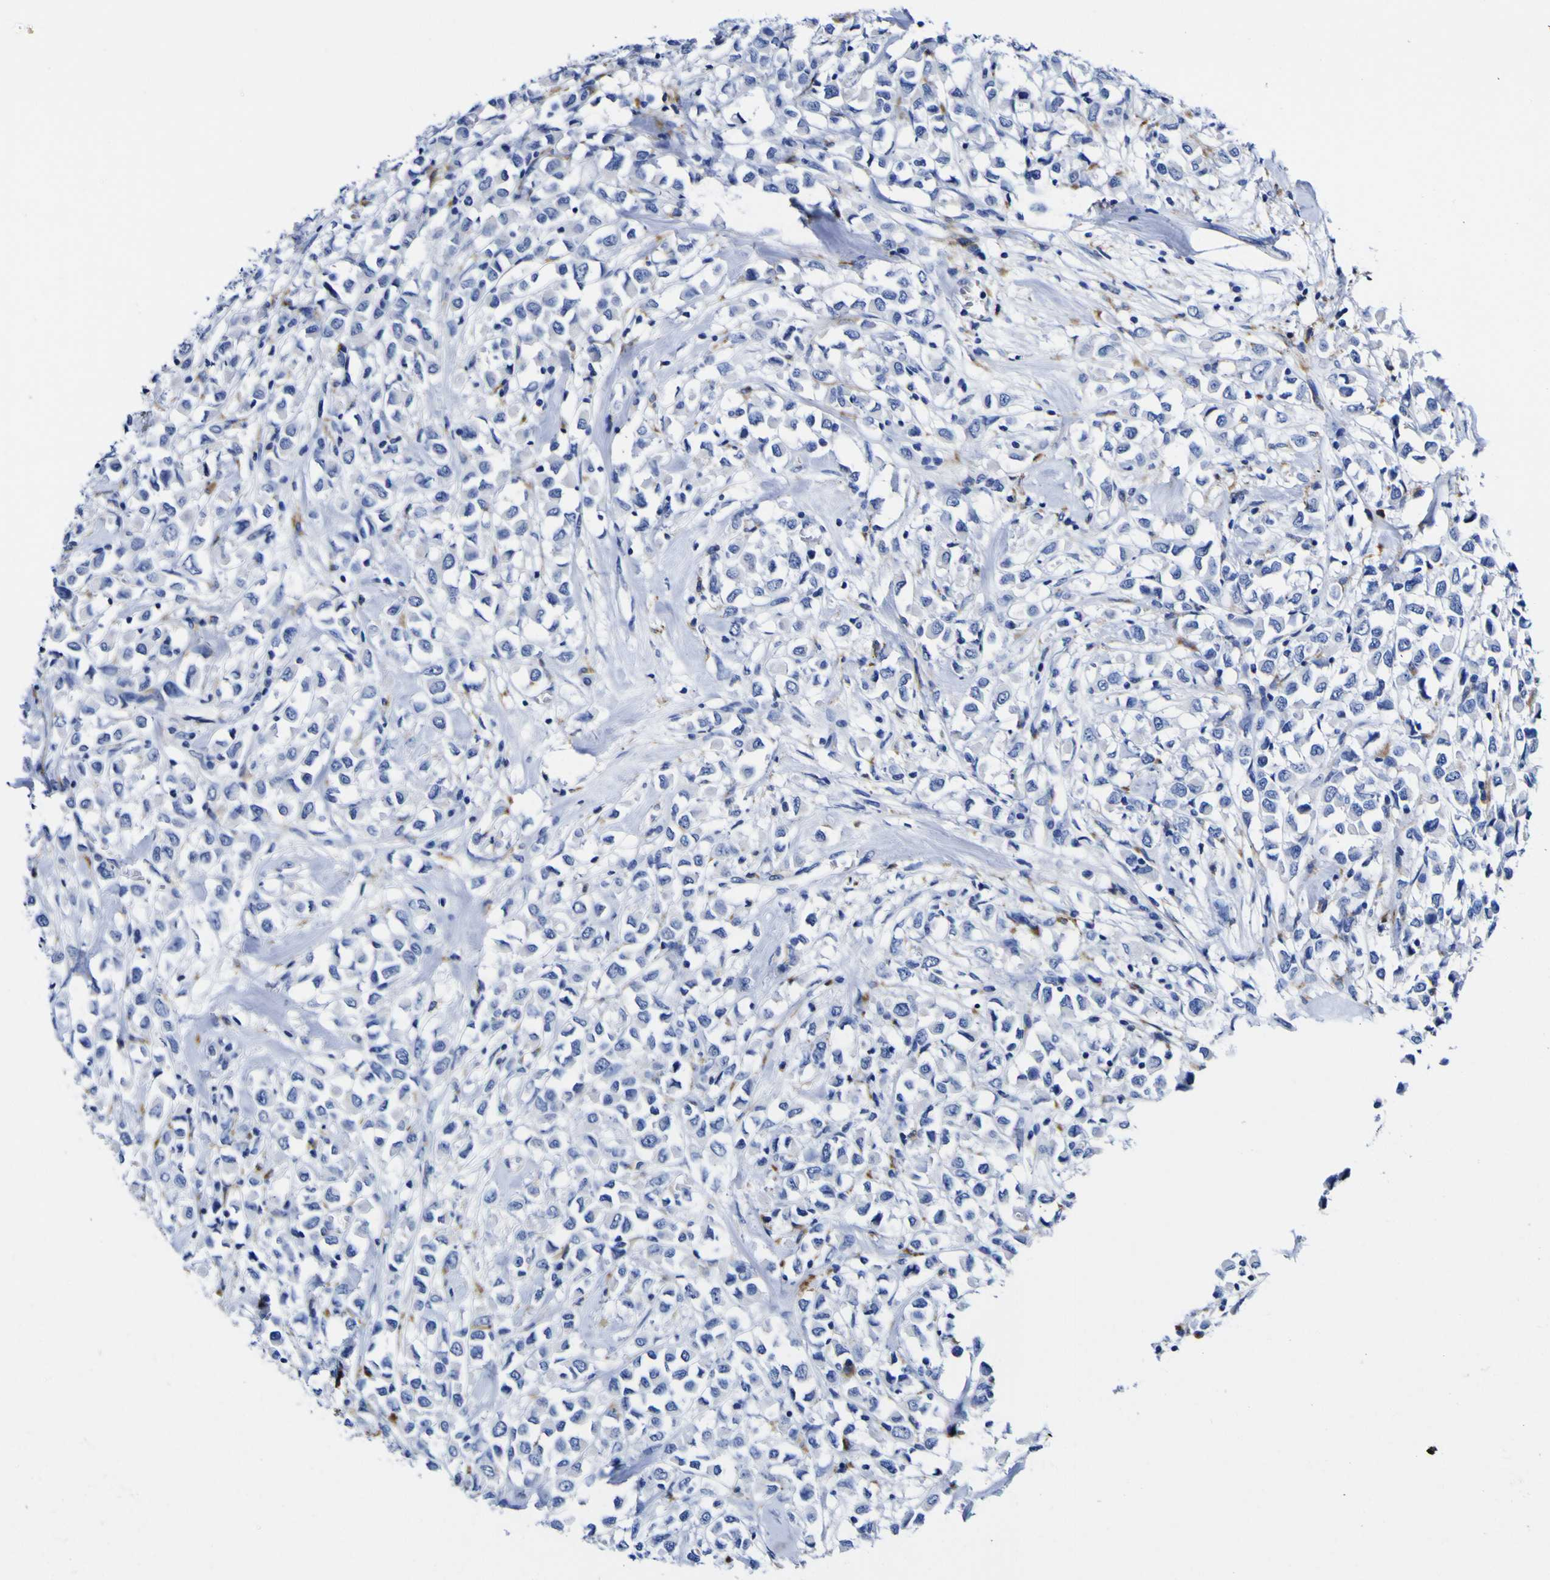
{"staining": {"intensity": "negative", "quantity": "none", "location": "none"}, "tissue": "breast cancer", "cell_type": "Tumor cells", "image_type": "cancer", "snomed": [{"axis": "morphology", "description": "Duct carcinoma"}, {"axis": "topography", "description": "Breast"}], "caption": "IHC micrograph of breast cancer stained for a protein (brown), which displays no staining in tumor cells.", "gene": "HLA-DQA1", "patient": {"sex": "female", "age": 61}}